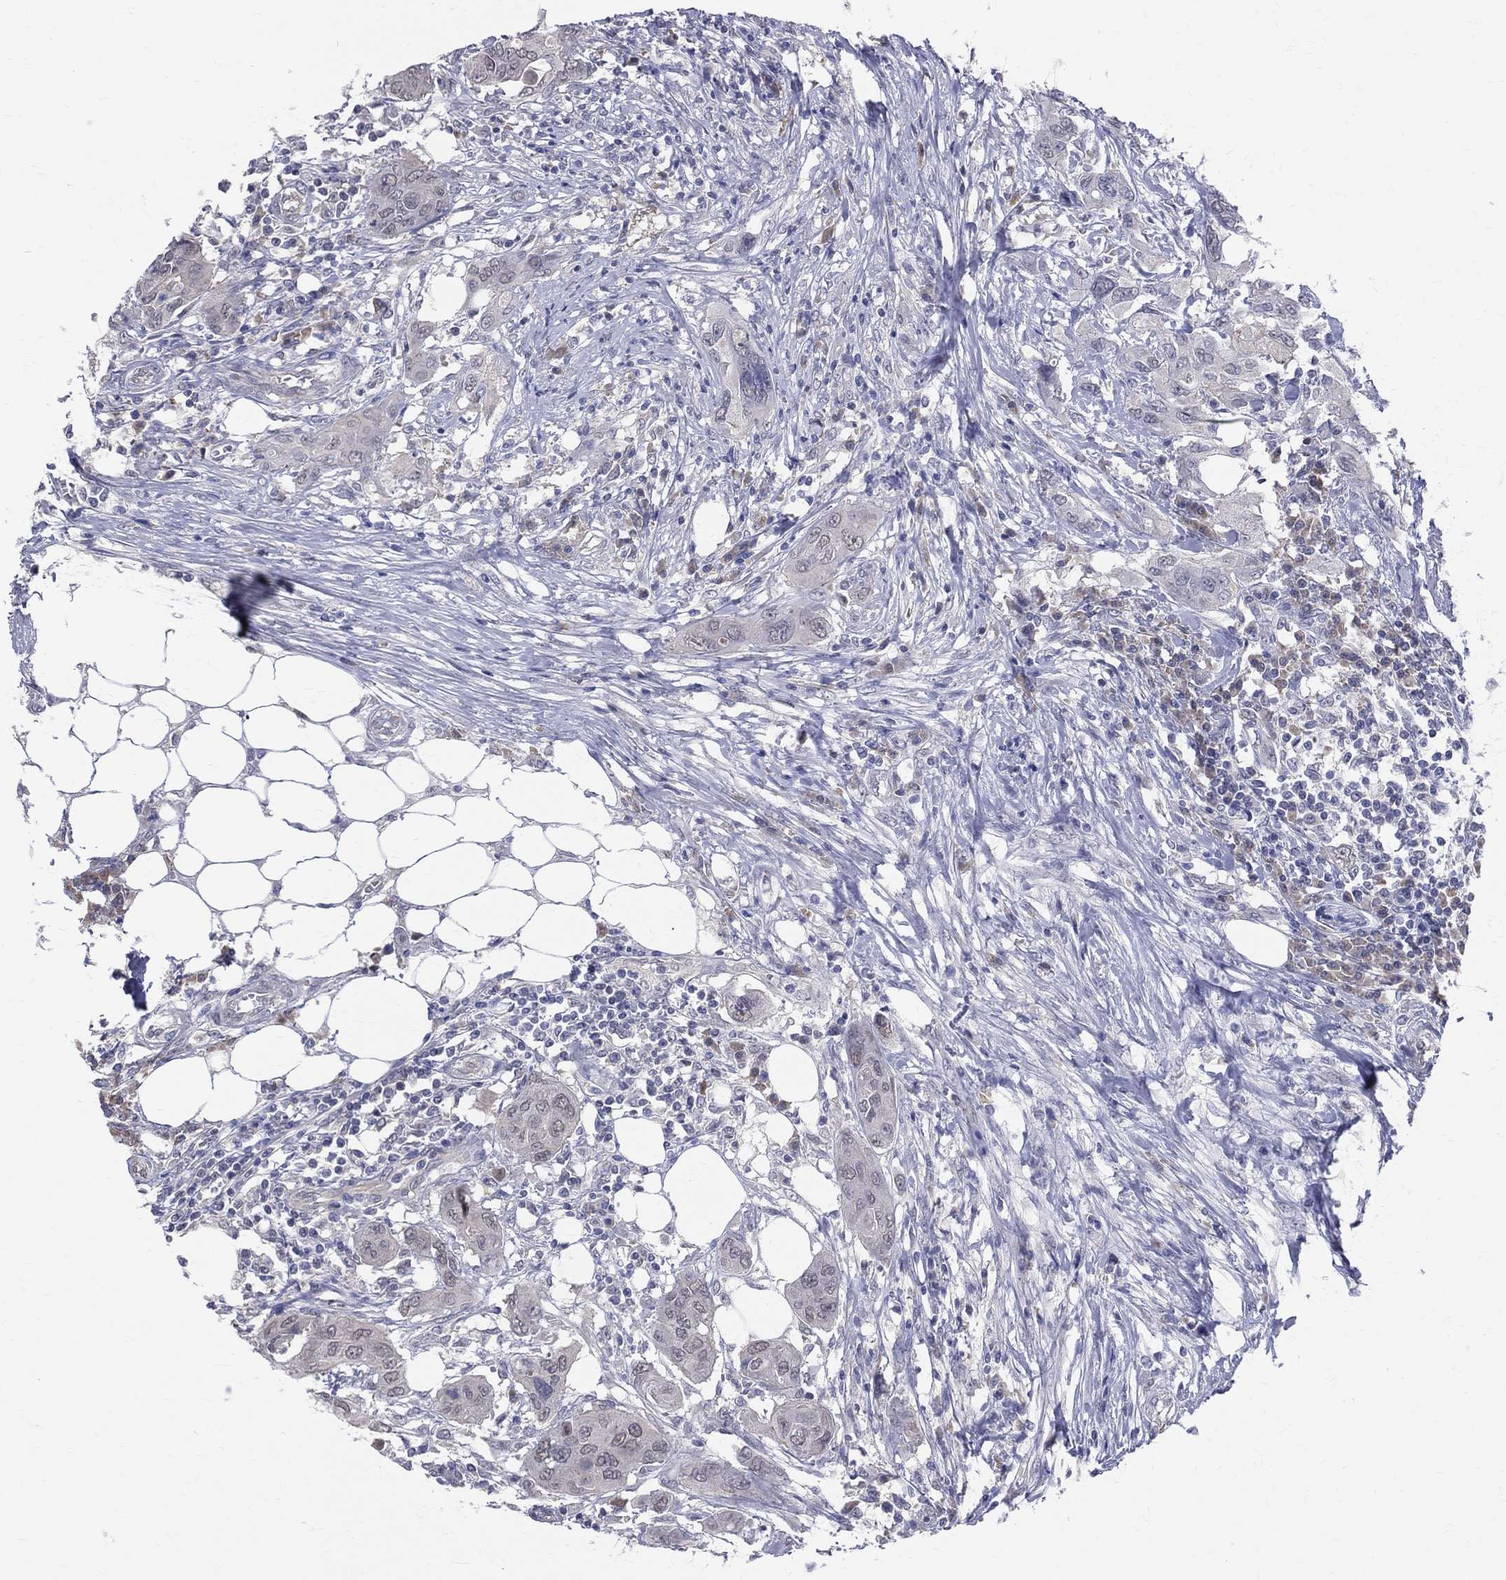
{"staining": {"intensity": "negative", "quantity": "none", "location": "none"}, "tissue": "urothelial cancer", "cell_type": "Tumor cells", "image_type": "cancer", "snomed": [{"axis": "morphology", "description": "Urothelial carcinoma, NOS"}, {"axis": "morphology", "description": "Urothelial carcinoma, High grade"}, {"axis": "topography", "description": "Urinary bladder"}], "caption": "IHC photomicrograph of human transitional cell carcinoma stained for a protein (brown), which displays no staining in tumor cells. The staining was performed using DAB (3,3'-diaminobenzidine) to visualize the protein expression in brown, while the nuclei were stained in blue with hematoxylin (Magnification: 20x).", "gene": "DLG4", "patient": {"sex": "male", "age": 63}}